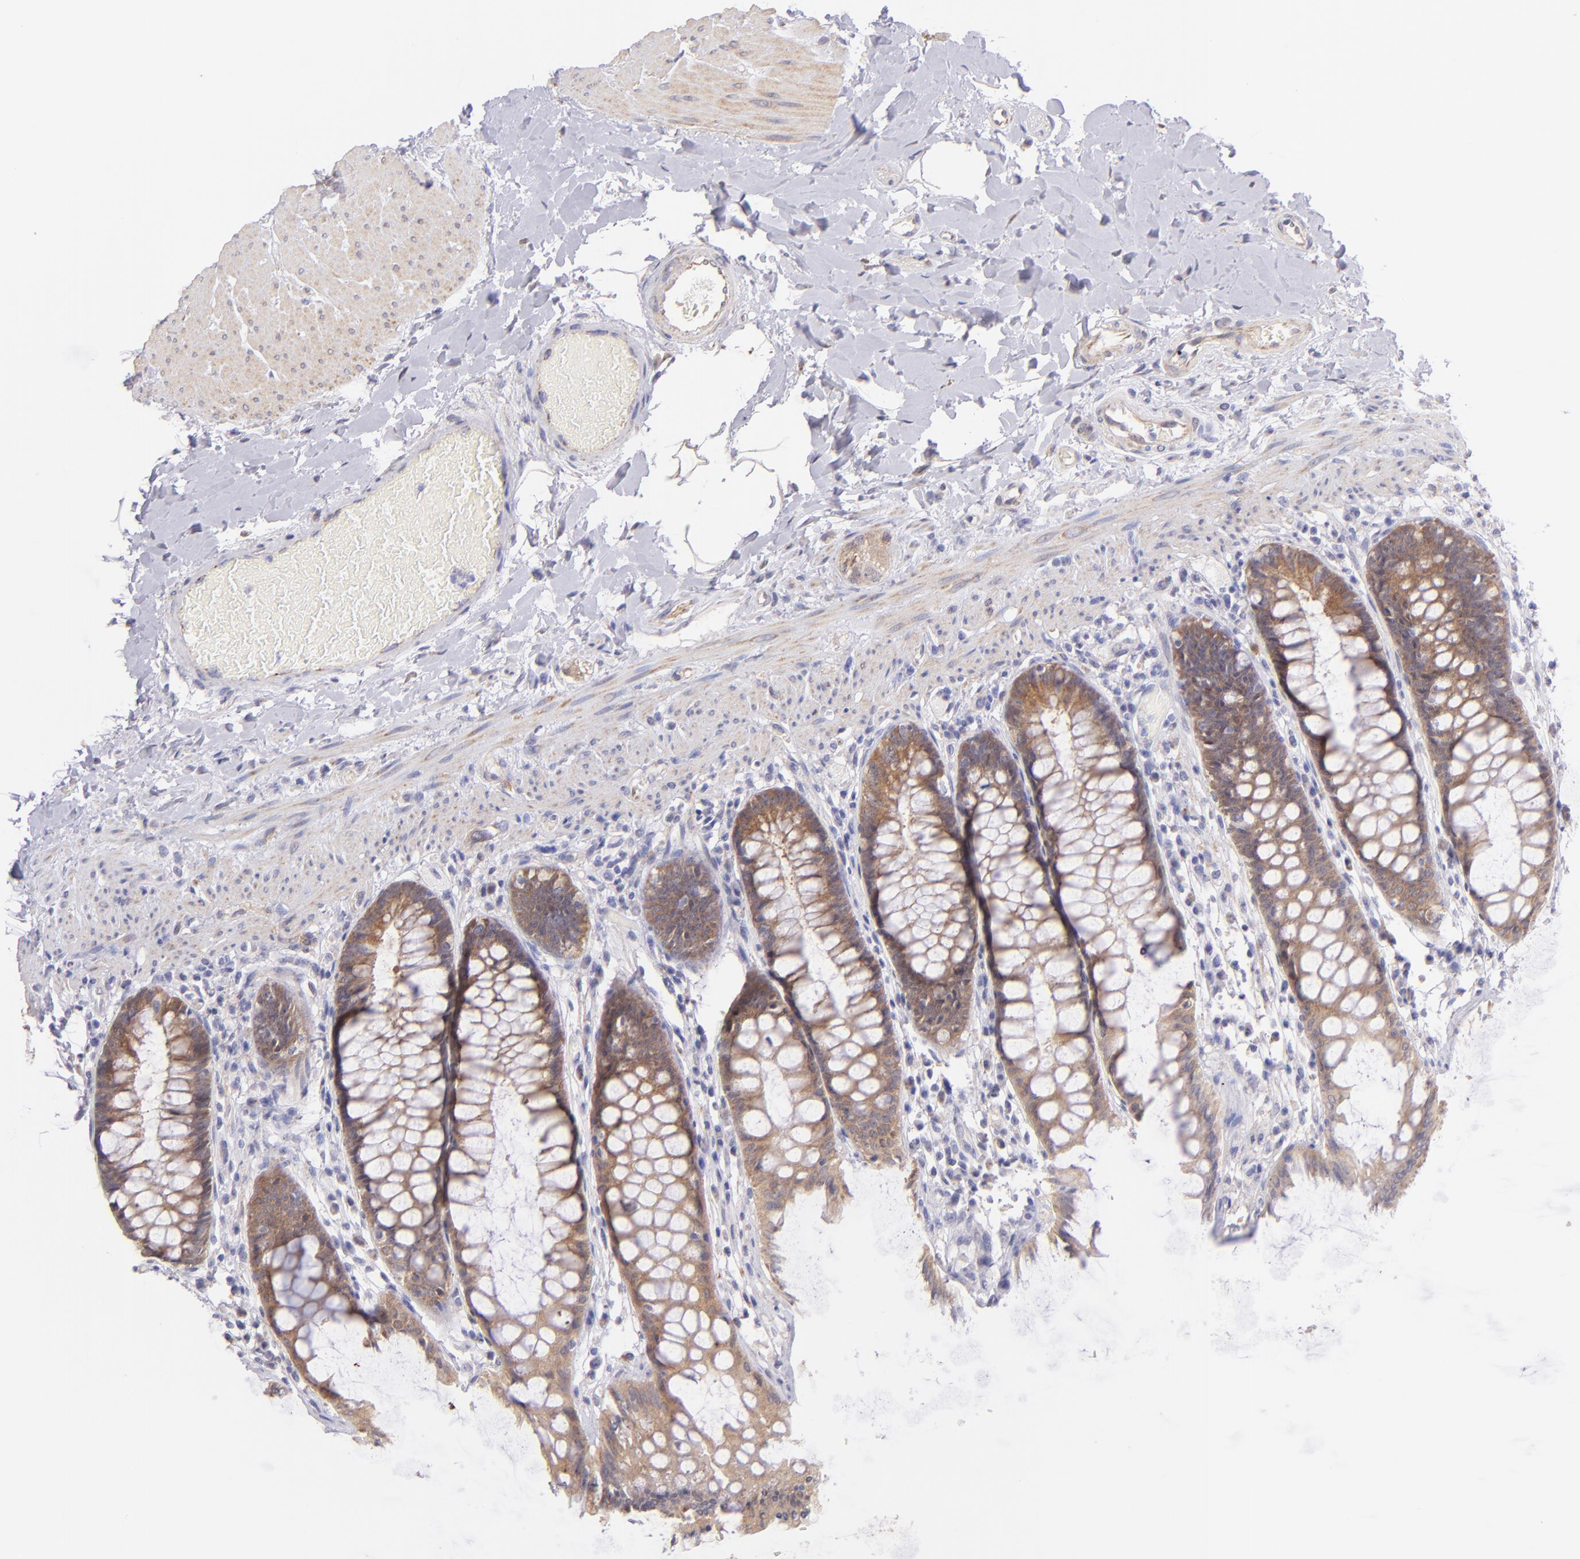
{"staining": {"intensity": "moderate", "quantity": ">75%", "location": "cytoplasmic/membranous"}, "tissue": "rectum", "cell_type": "Glandular cells", "image_type": "normal", "snomed": [{"axis": "morphology", "description": "Normal tissue, NOS"}, {"axis": "topography", "description": "Rectum"}], "caption": "Benign rectum exhibits moderate cytoplasmic/membranous expression in about >75% of glandular cells (DAB (3,3'-diaminobenzidine) IHC with brightfield microscopy, high magnification)..", "gene": "SH2D4A", "patient": {"sex": "female", "age": 46}}